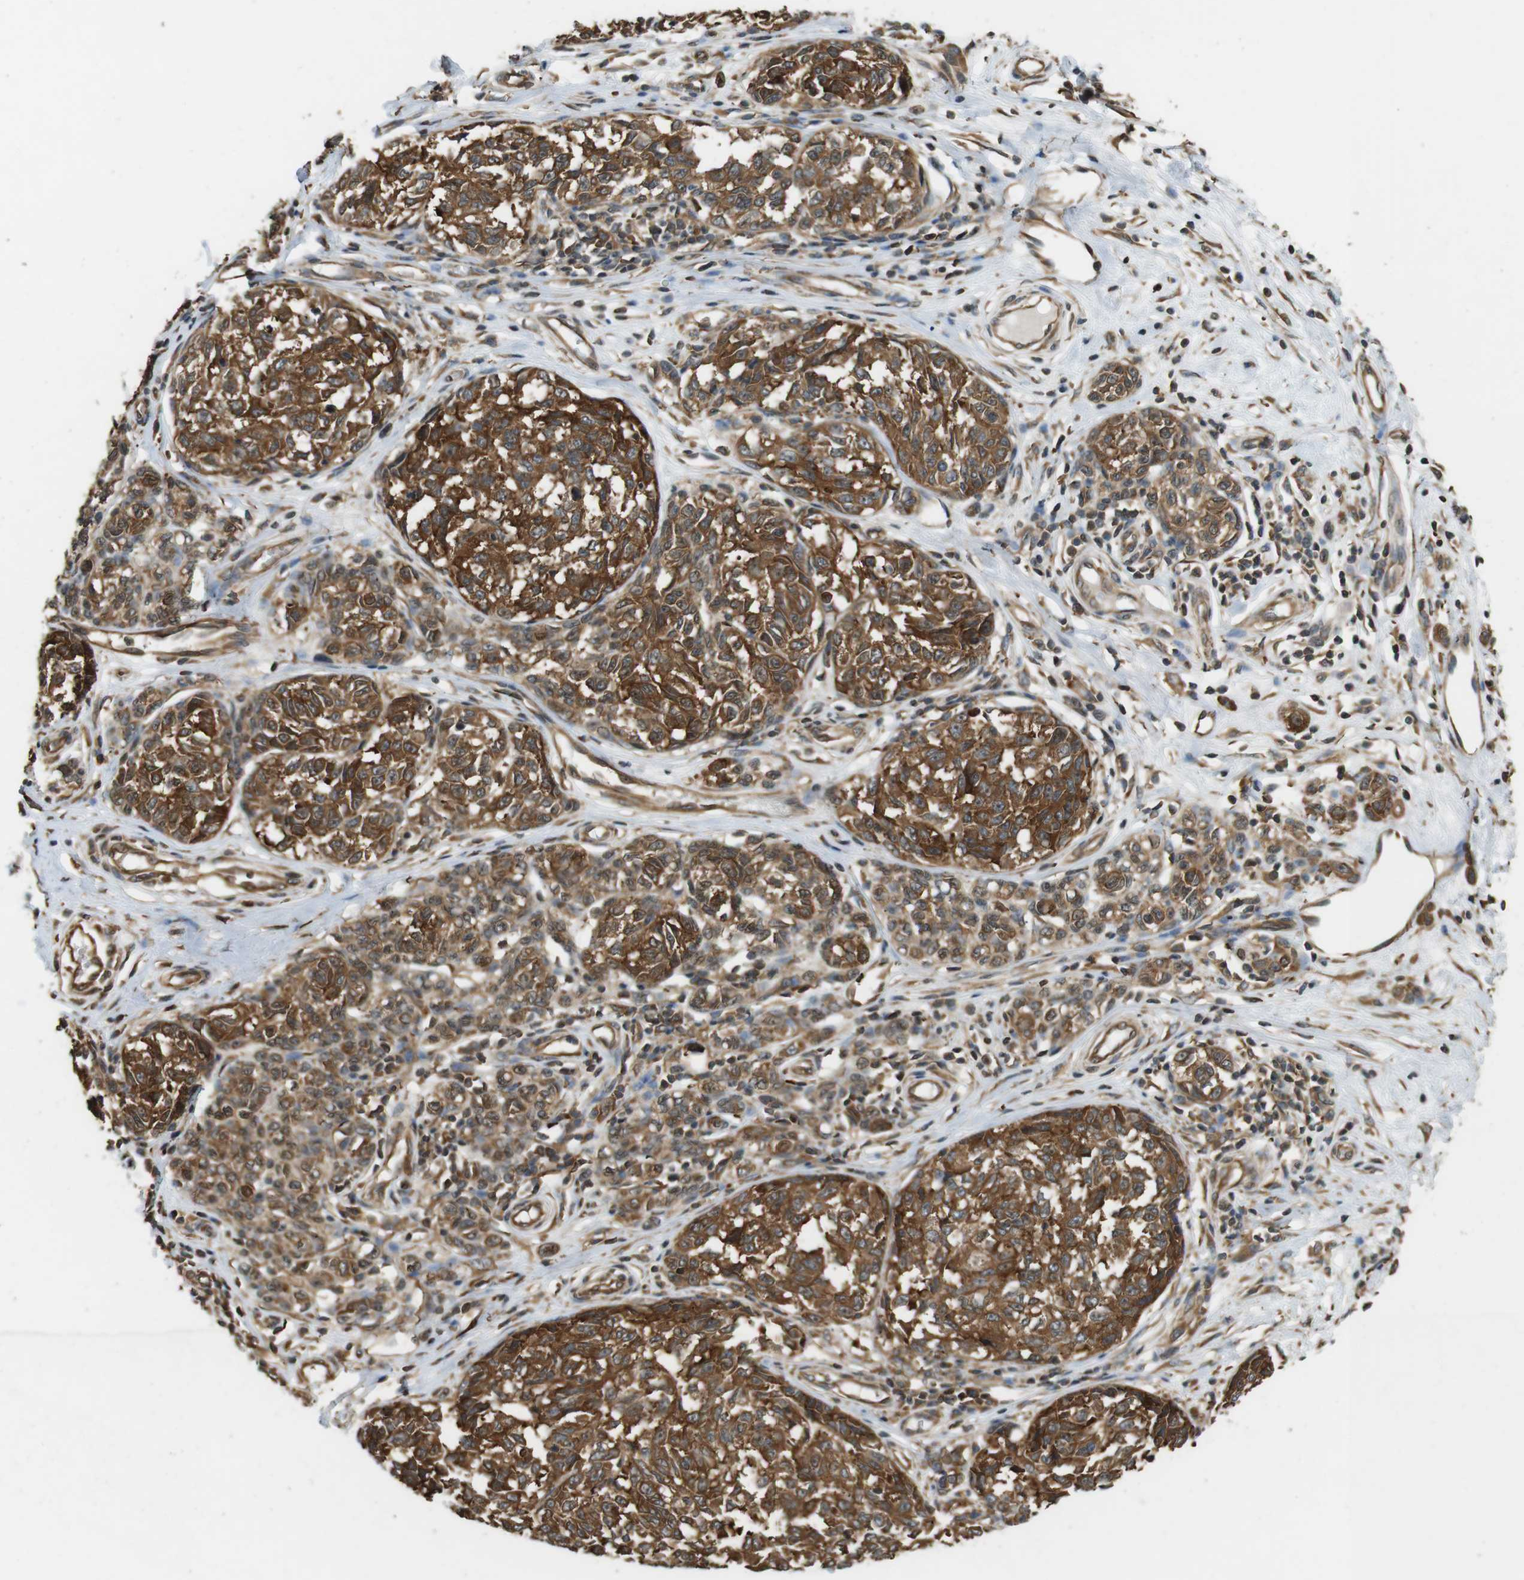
{"staining": {"intensity": "moderate", "quantity": ">75%", "location": "cytoplasmic/membranous"}, "tissue": "melanoma", "cell_type": "Tumor cells", "image_type": "cancer", "snomed": [{"axis": "morphology", "description": "Malignant melanoma, NOS"}, {"axis": "topography", "description": "Skin"}], "caption": "This image exhibits melanoma stained with IHC to label a protein in brown. The cytoplasmic/membranous of tumor cells show moderate positivity for the protein. Nuclei are counter-stained blue.", "gene": "PA2G4", "patient": {"sex": "female", "age": 64}}